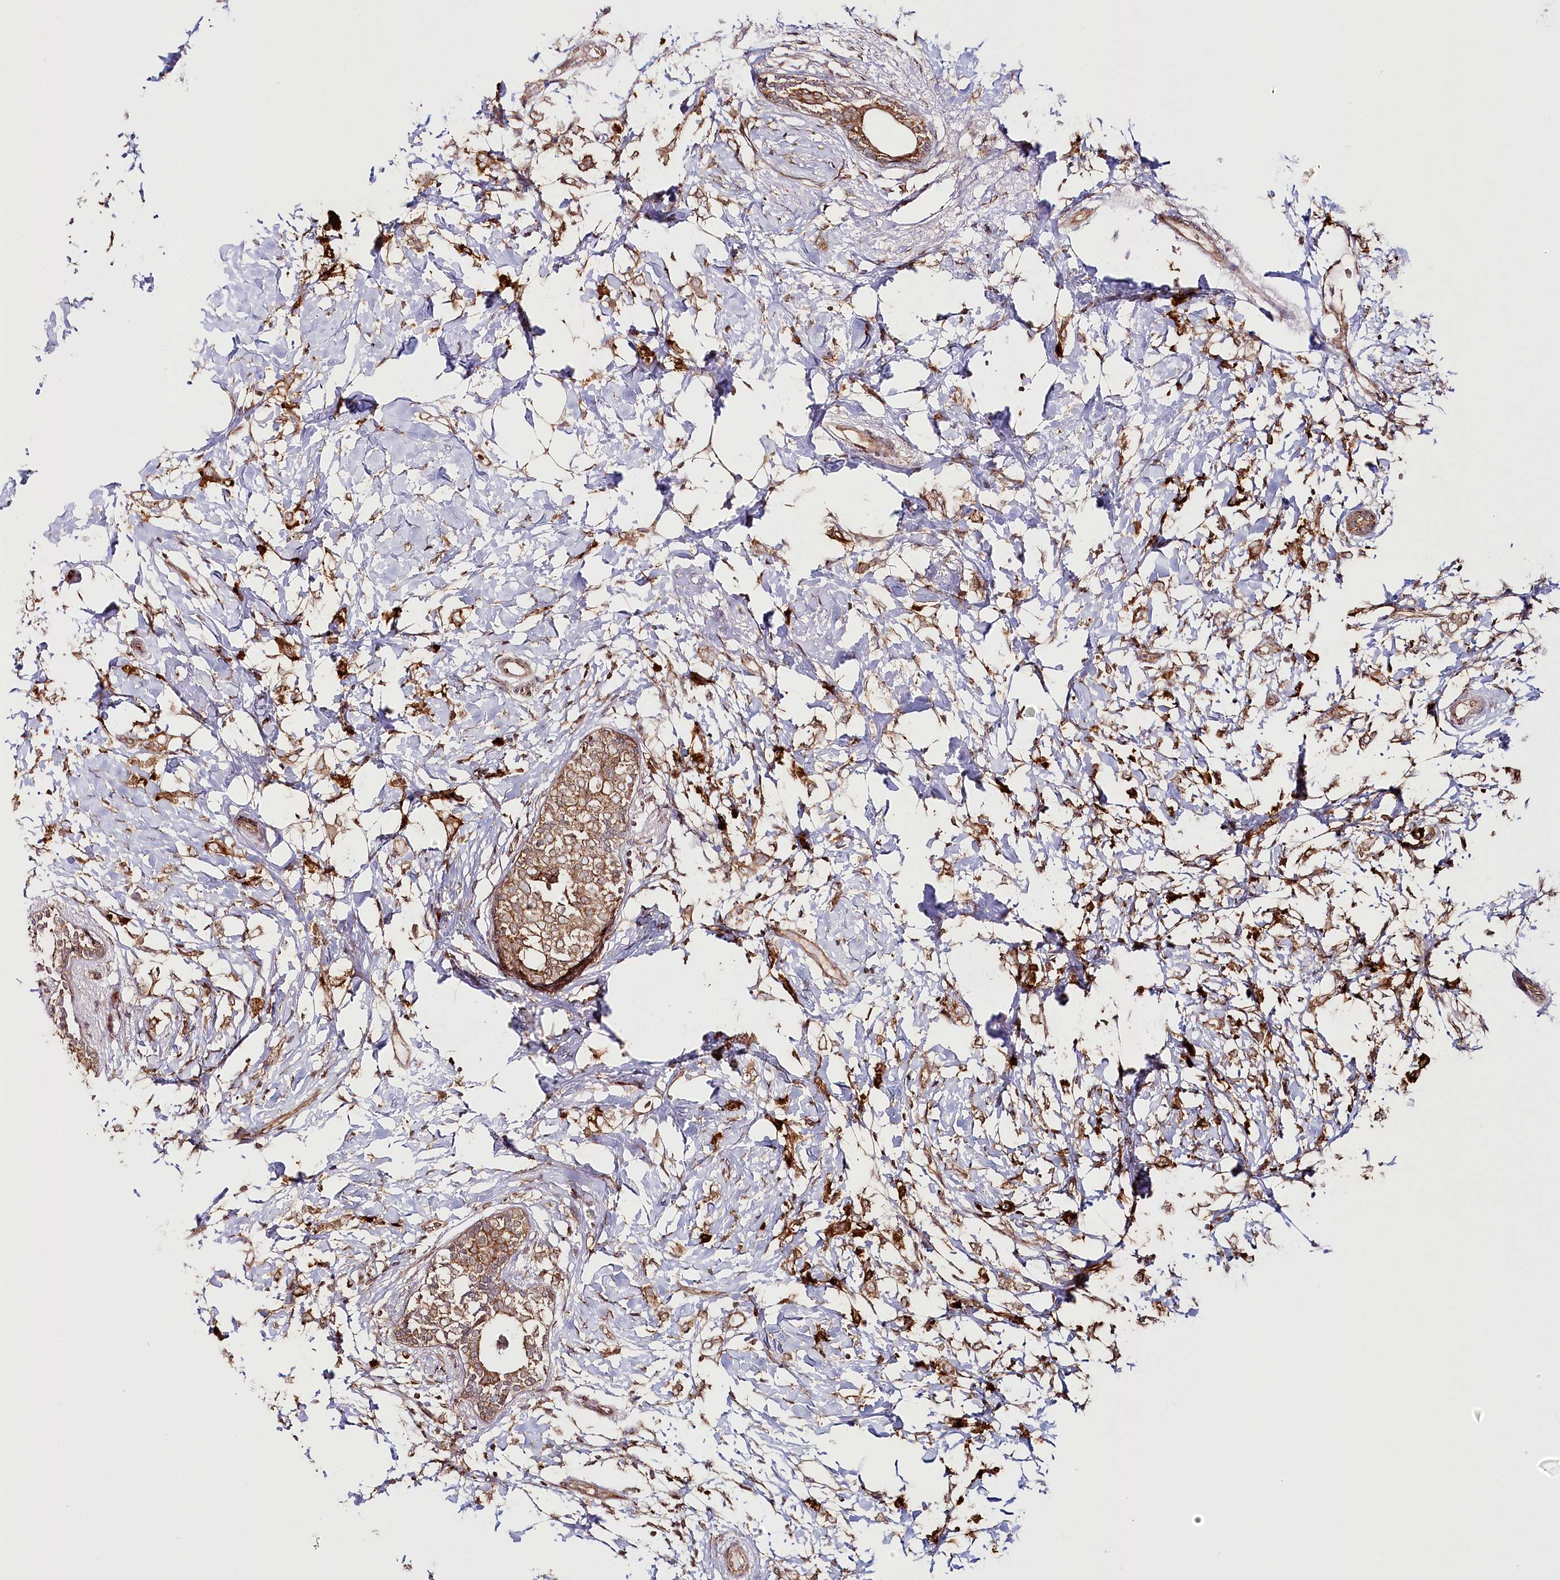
{"staining": {"intensity": "moderate", "quantity": ">75%", "location": "cytoplasmic/membranous"}, "tissue": "breast cancer", "cell_type": "Tumor cells", "image_type": "cancer", "snomed": [{"axis": "morphology", "description": "Normal tissue, NOS"}, {"axis": "morphology", "description": "Lobular carcinoma"}, {"axis": "topography", "description": "Breast"}], "caption": "Protein staining exhibits moderate cytoplasmic/membranous positivity in about >75% of tumor cells in breast lobular carcinoma.", "gene": "OTUD4", "patient": {"sex": "female", "age": 47}}